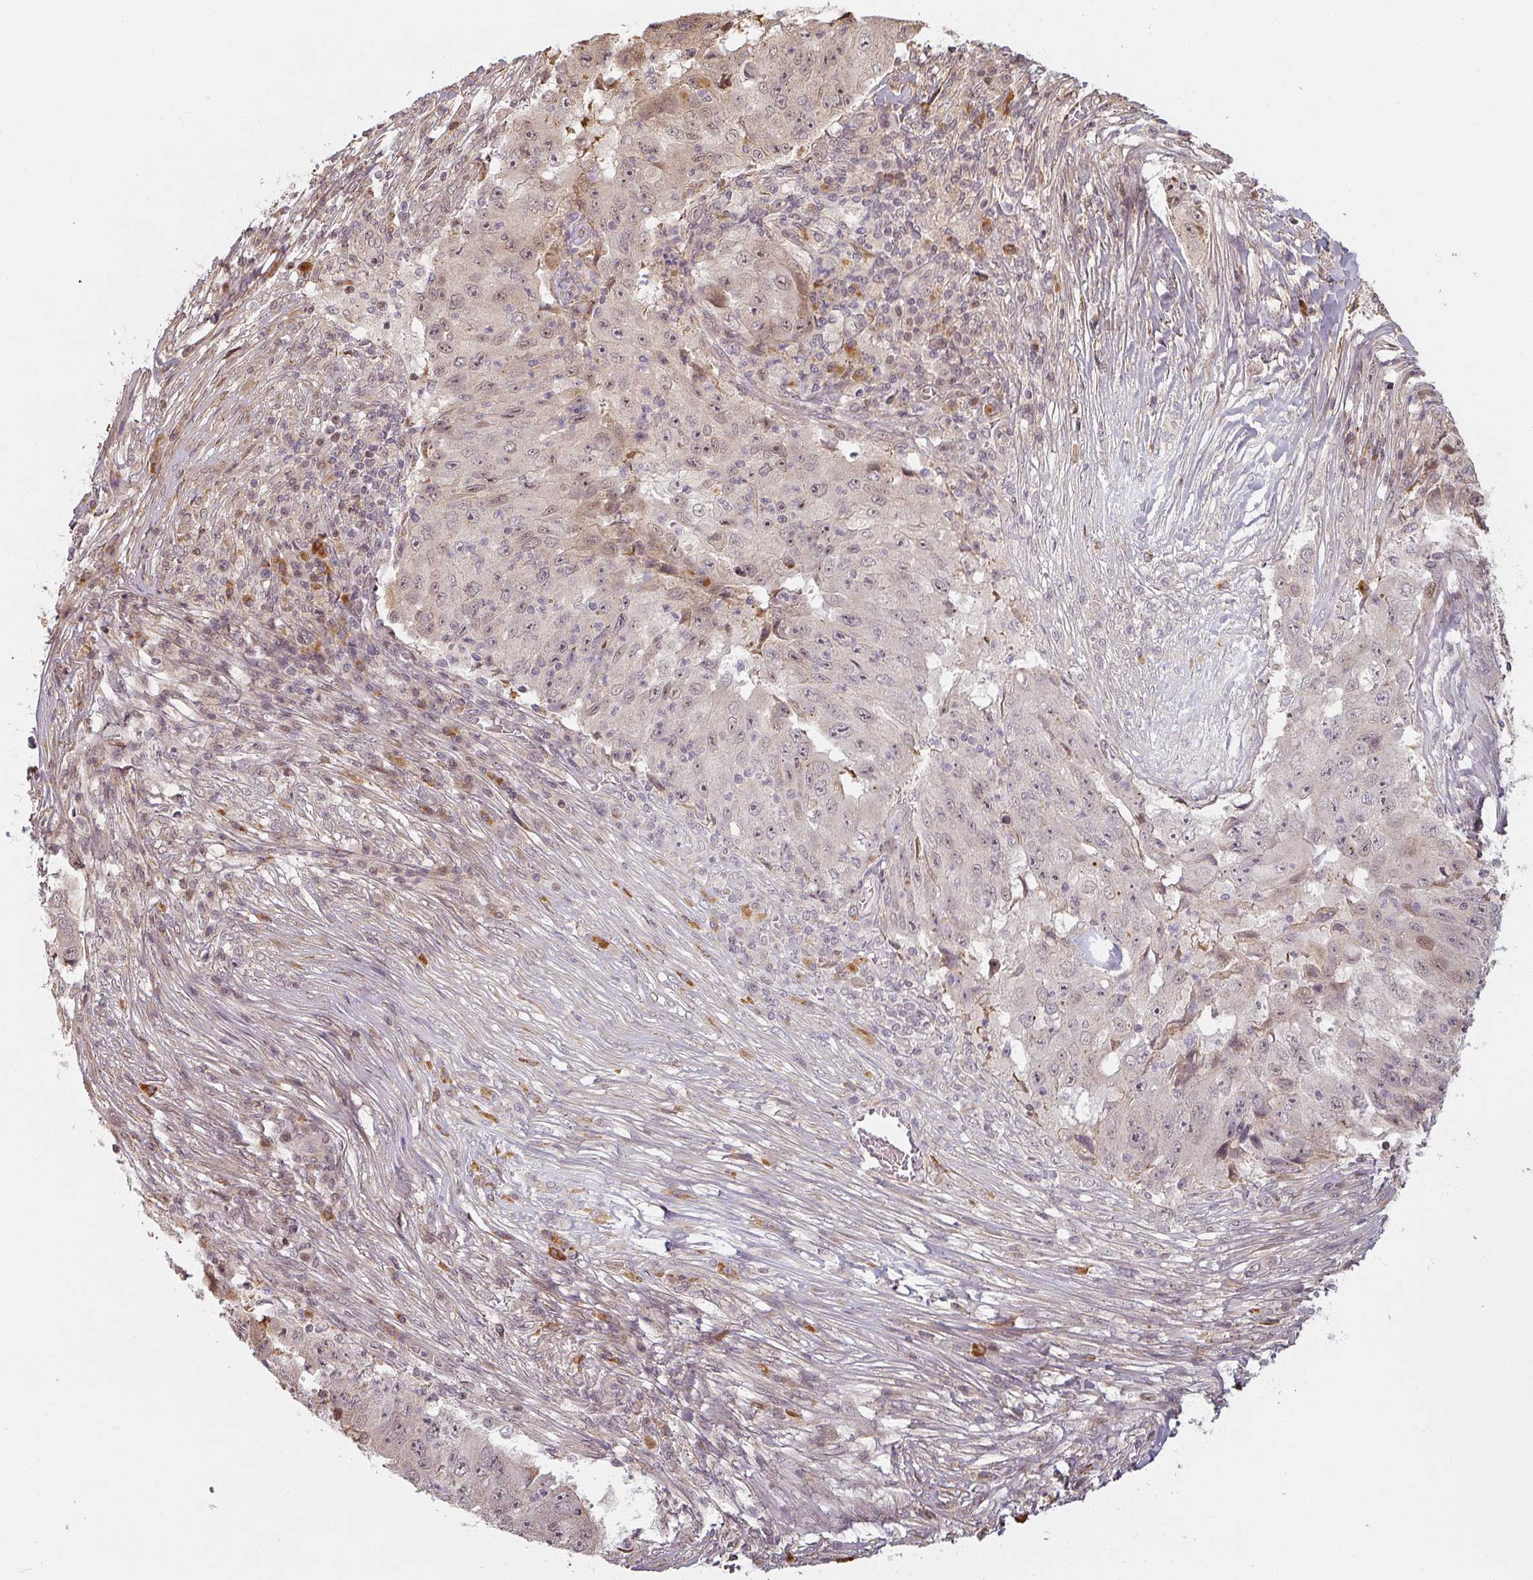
{"staining": {"intensity": "weak", "quantity": "25%-75%", "location": "nuclear"}, "tissue": "lung cancer", "cell_type": "Tumor cells", "image_type": "cancer", "snomed": [{"axis": "morphology", "description": "Squamous cell carcinoma, NOS"}, {"axis": "topography", "description": "Lung"}], "caption": "There is low levels of weak nuclear staining in tumor cells of lung cancer, as demonstrated by immunohistochemical staining (brown color).", "gene": "MED19", "patient": {"sex": "male", "age": 64}}